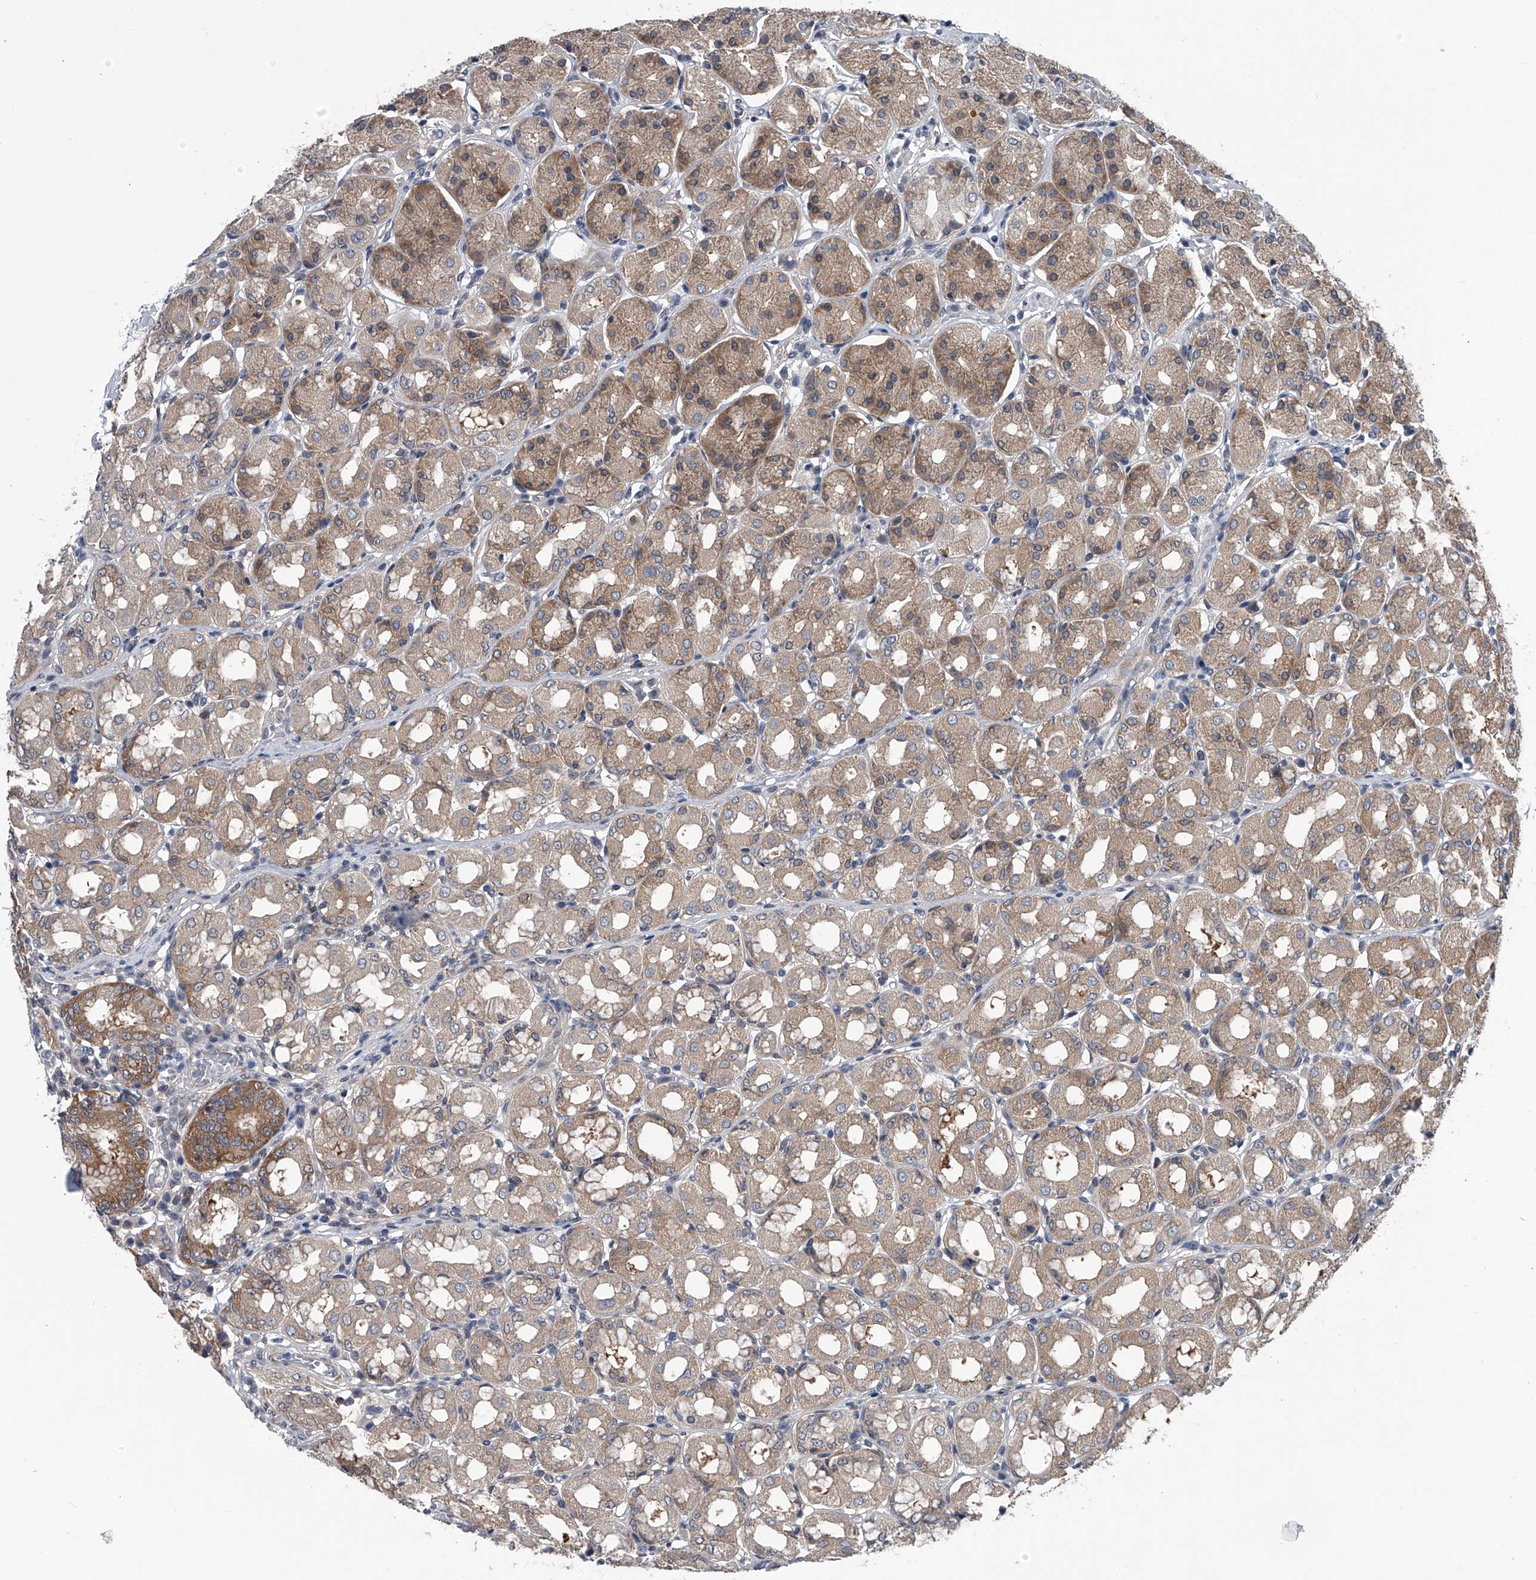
{"staining": {"intensity": "moderate", "quantity": ">75%", "location": "cytoplasmic/membranous"}, "tissue": "stomach", "cell_type": "Glandular cells", "image_type": "normal", "snomed": [{"axis": "morphology", "description": "Normal tissue, NOS"}, {"axis": "topography", "description": "Stomach"}, {"axis": "topography", "description": "Stomach, lower"}], "caption": "The image reveals staining of benign stomach, revealing moderate cytoplasmic/membranous protein staining (brown color) within glandular cells. The protein is shown in brown color, while the nuclei are stained blue.", "gene": "PPP2R5D", "patient": {"sex": "female", "age": 56}}